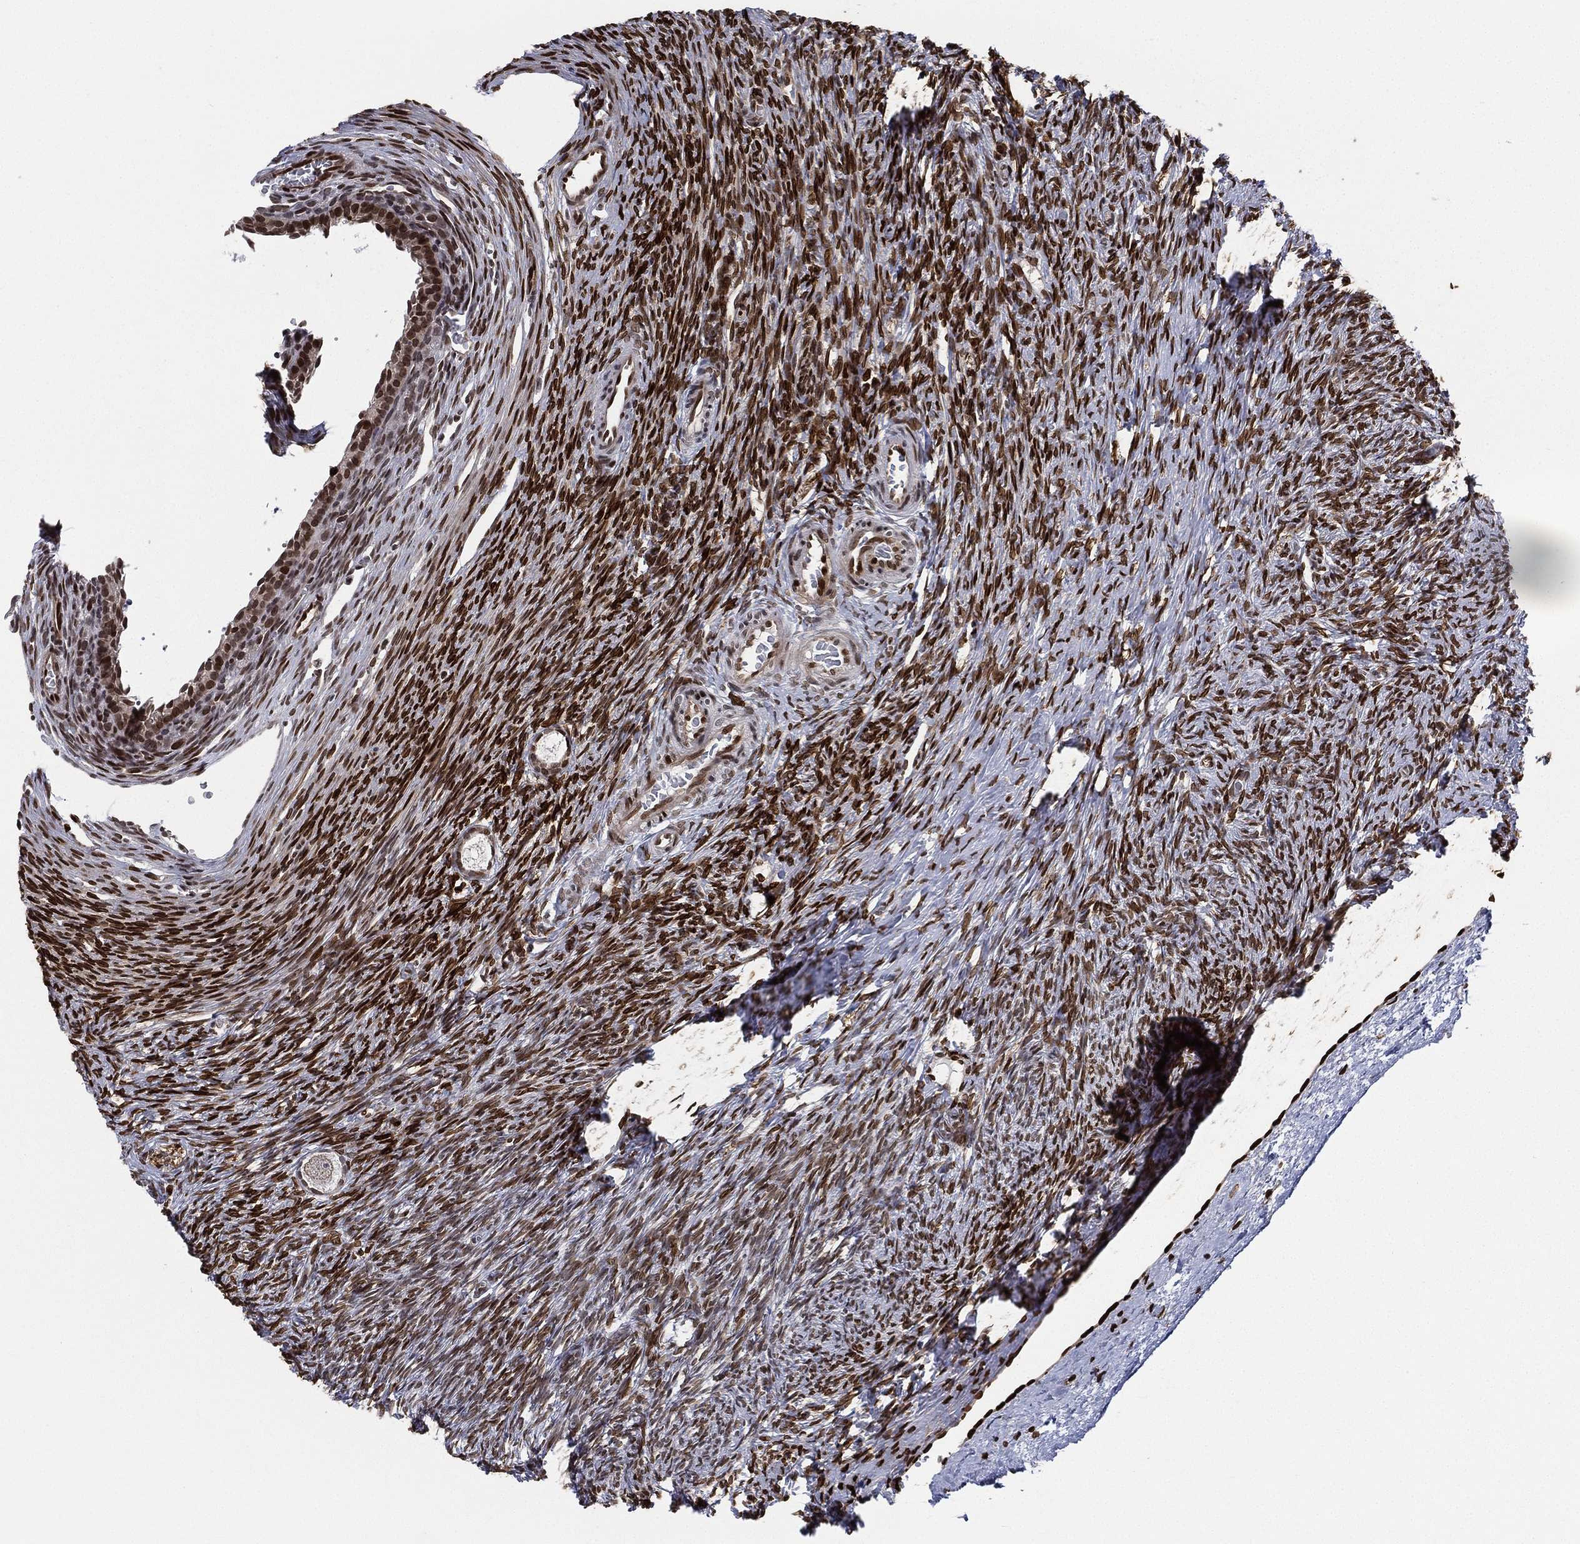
{"staining": {"intensity": "moderate", "quantity": ">75%", "location": "nuclear"}, "tissue": "ovary", "cell_type": "Follicle cells", "image_type": "normal", "snomed": [{"axis": "morphology", "description": "Normal tissue, NOS"}, {"axis": "topography", "description": "Ovary"}], "caption": "Protein expression analysis of normal ovary exhibits moderate nuclear positivity in approximately >75% of follicle cells. The staining is performed using DAB brown chromogen to label protein expression. The nuclei are counter-stained blue using hematoxylin.", "gene": "LMNB1", "patient": {"sex": "female", "age": 27}}